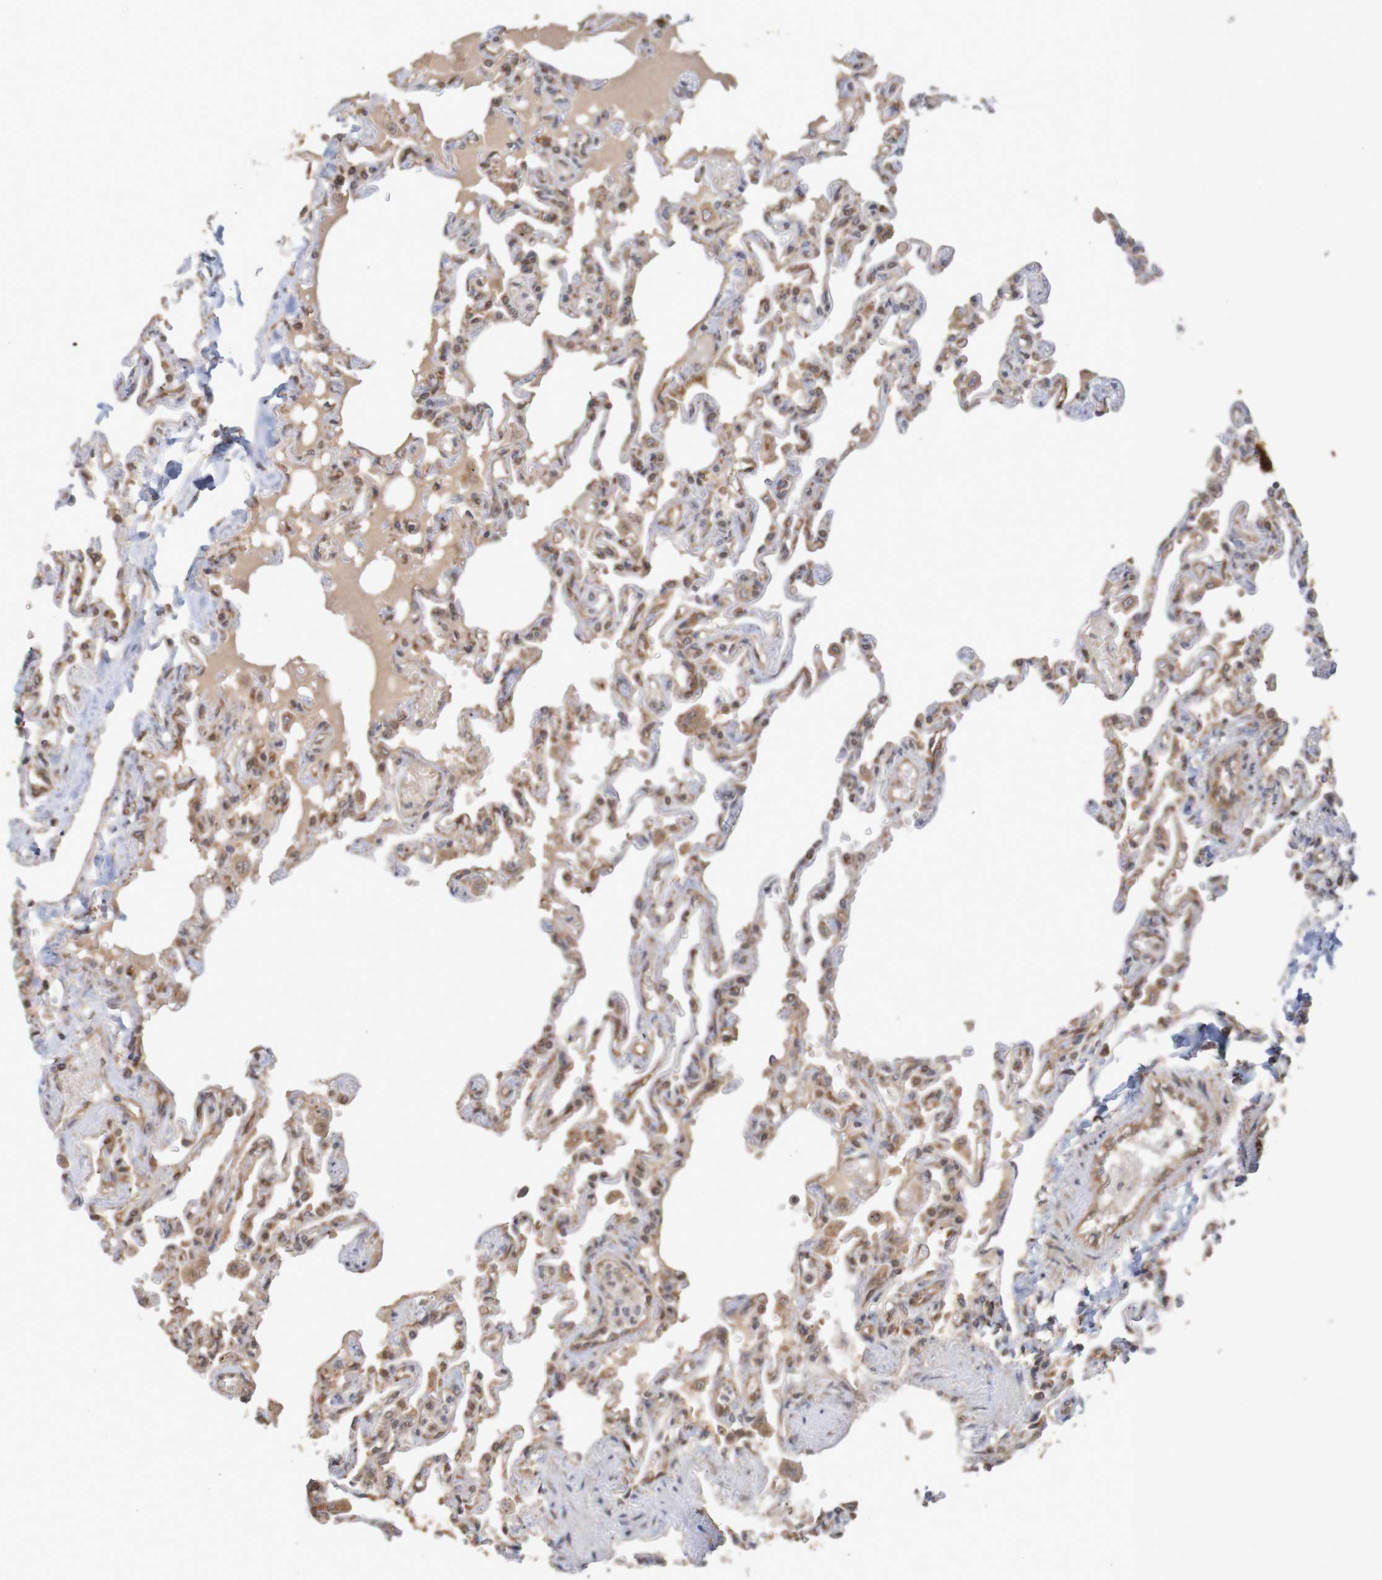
{"staining": {"intensity": "moderate", "quantity": ">75%", "location": "cytoplasmic/membranous"}, "tissue": "lung", "cell_type": "Alveolar cells", "image_type": "normal", "snomed": [{"axis": "morphology", "description": "Normal tissue, NOS"}, {"axis": "topography", "description": "Lung"}], "caption": "IHC (DAB) staining of normal lung reveals moderate cytoplasmic/membranous protein positivity in approximately >75% of alveolar cells.", "gene": "MRPL52", "patient": {"sex": "male", "age": 21}}